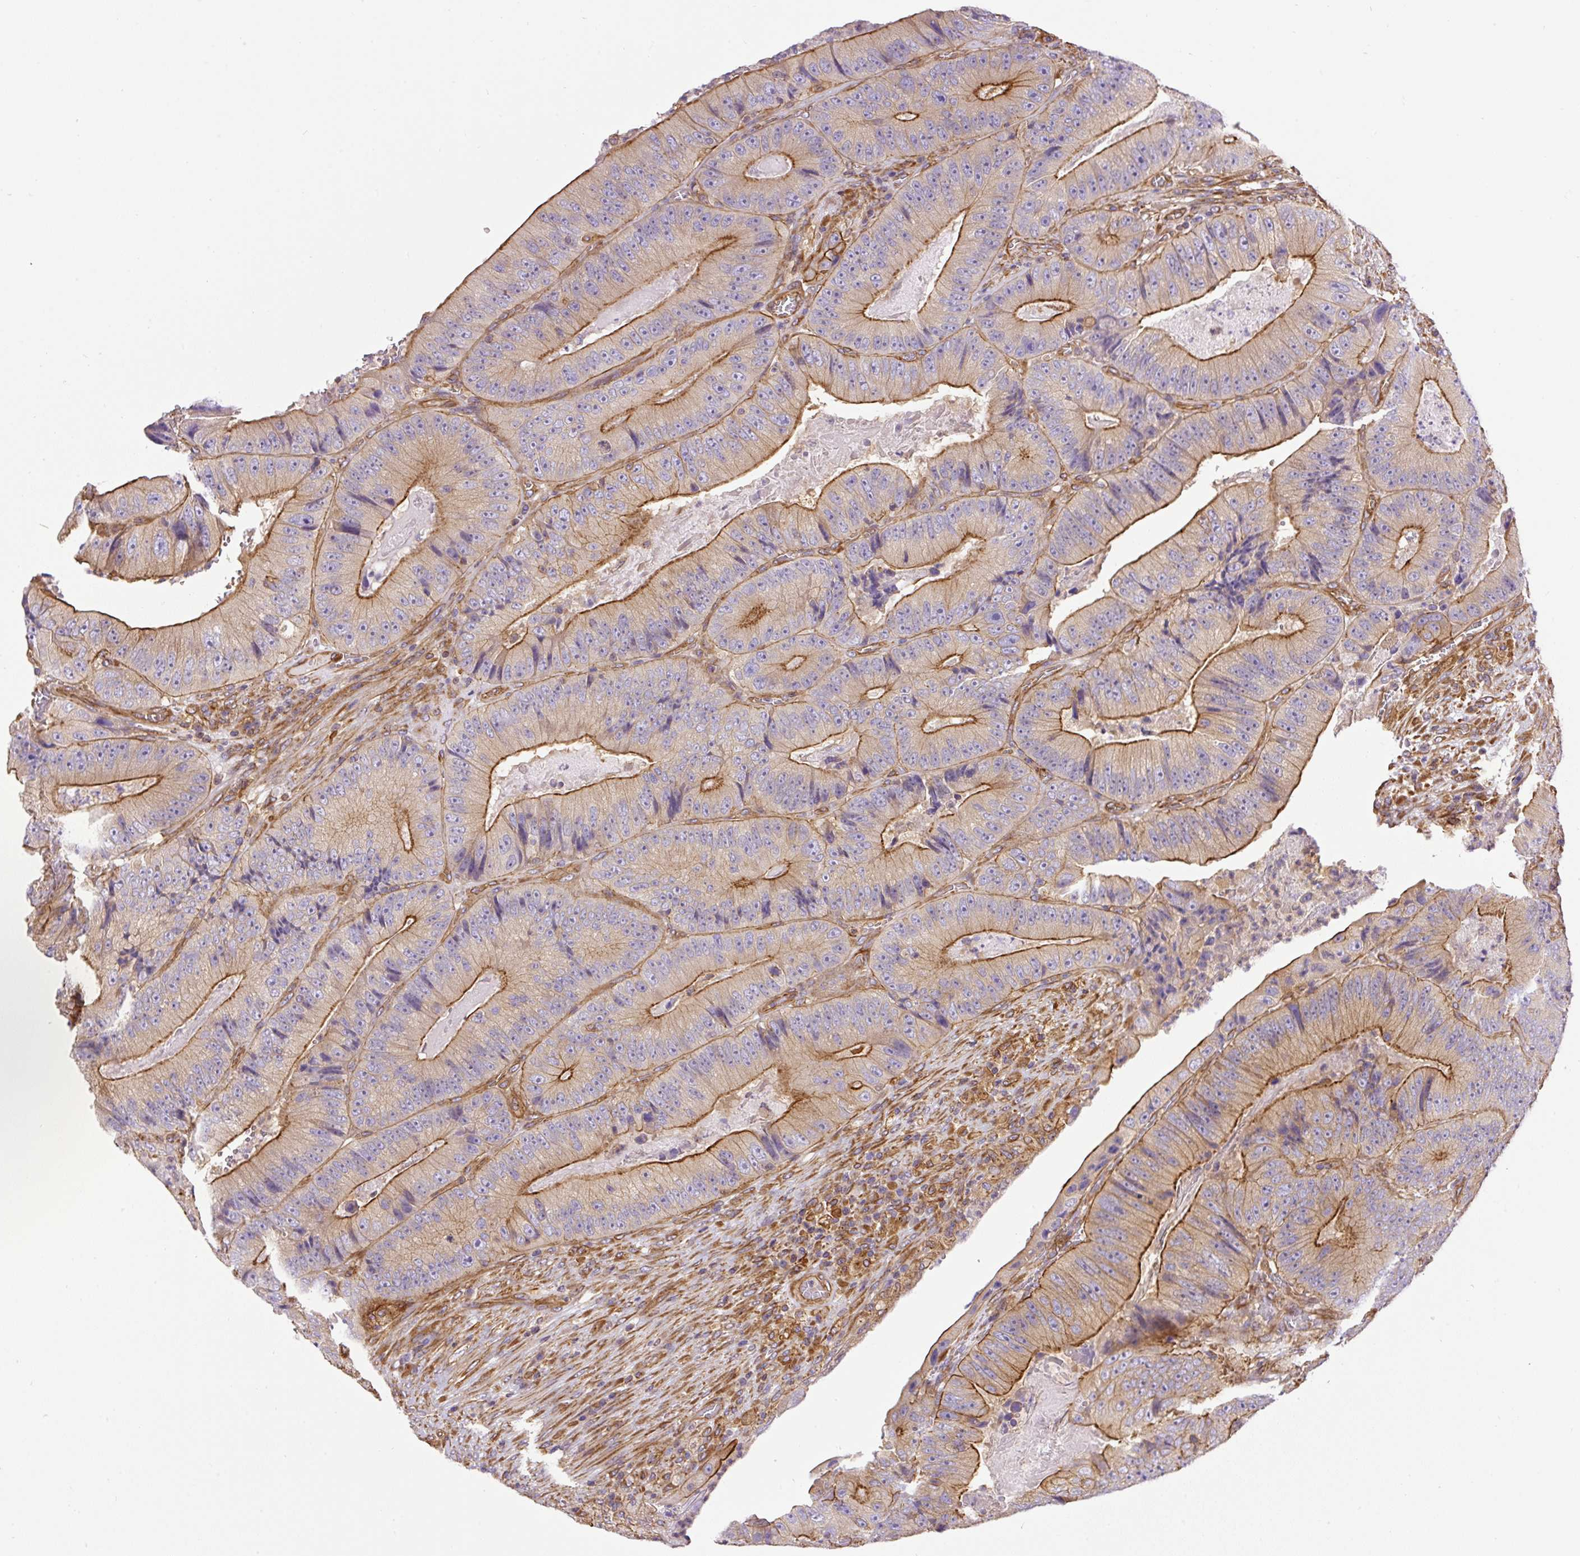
{"staining": {"intensity": "strong", "quantity": "25%-75%", "location": "cytoplasmic/membranous"}, "tissue": "colorectal cancer", "cell_type": "Tumor cells", "image_type": "cancer", "snomed": [{"axis": "morphology", "description": "Adenocarcinoma, NOS"}, {"axis": "topography", "description": "Colon"}], "caption": "Brown immunohistochemical staining in colorectal cancer shows strong cytoplasmic/membranous expression in about 25%-75% of tumor cells.", "gene": "DCTN1", "patient": {"sex": "female", "age": 86}}